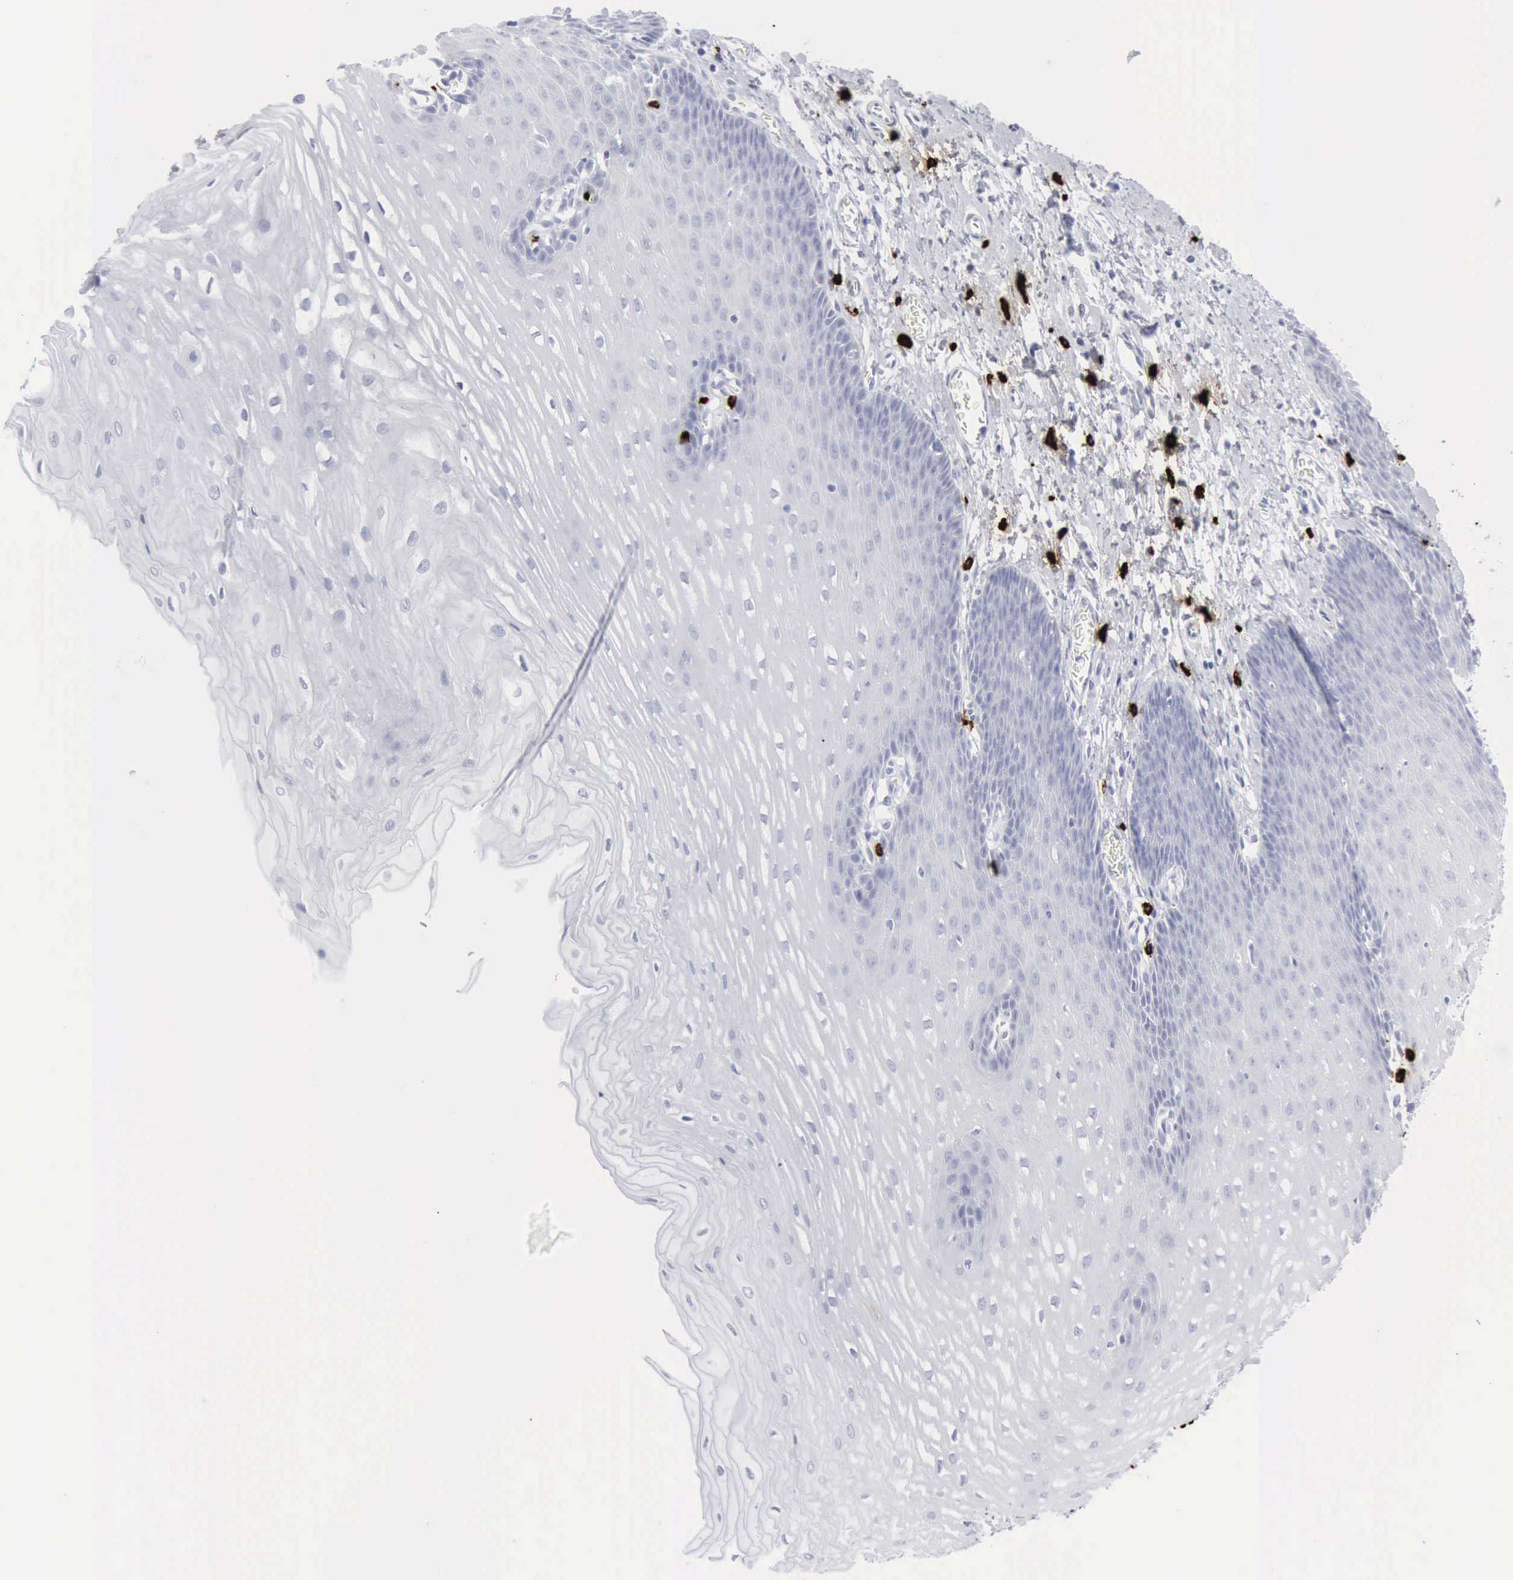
{"staining": {"intensity": "negative", "quantity": "none", "location": "none"}, "tissue": "esophagus", "cell_type": "Squamous epithelial cells", "image_type": "normal", "snomed": [{"axis": "morphology", "description": "Normal tissue, NOS"}, {"axis": "topography", "description": "Esophagus"}], "caption": "Benign esophagus was stained to show a protein in brown. There is no significant staining in squamous epithelial cells. The staining was performed using DAB to visualize the protein expression in brown, while the nuclei were stained in blue with hematoxylin (Magnification: 20x).", "gene": "CMA1", "patient": {"sex": "male", "age": 70}}